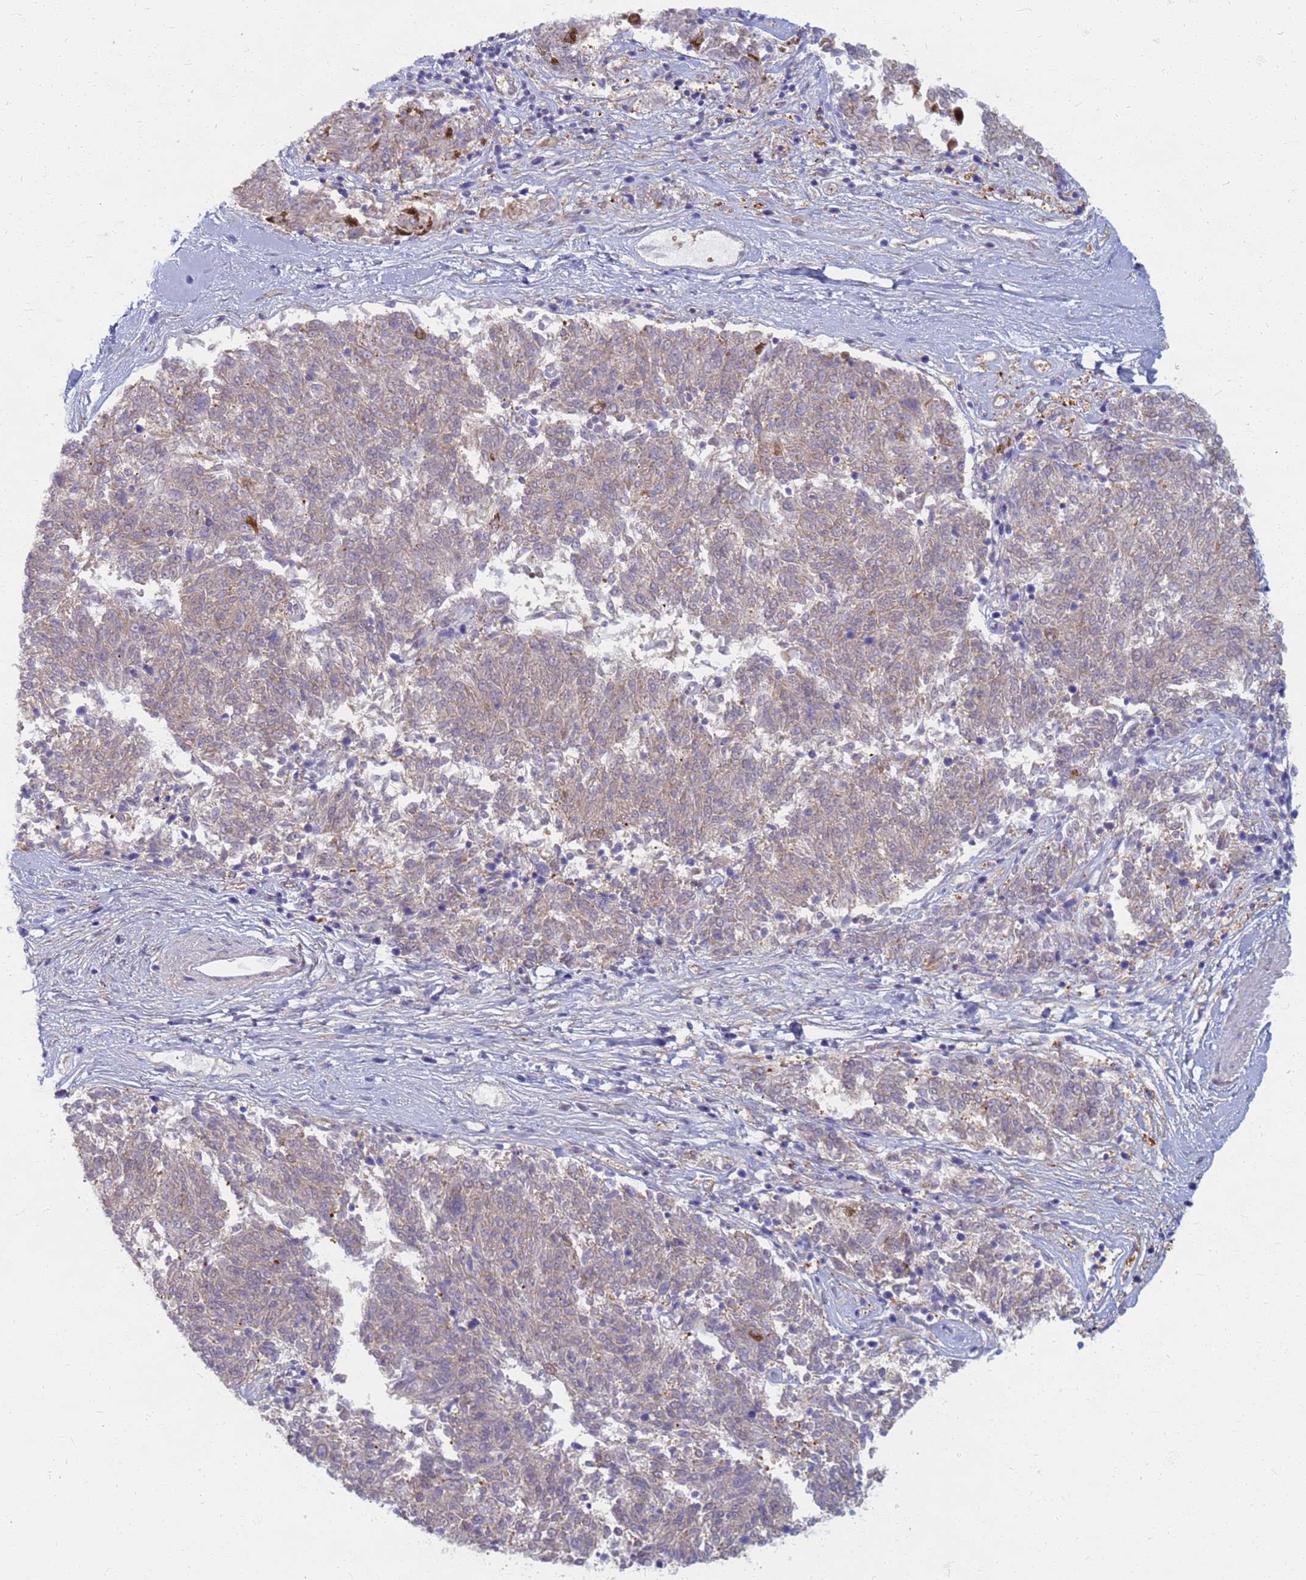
{"staining": {"intensity": "weak", "quantity": ">75%", "location": "cytoplasmic/membranous"}, "tissue": "melanoma", "cell_type": "Tumor cells", "image_type": "cancer", "snomed": [{"axis": "morphology", "description": "Malignant melanoma, NOS"}, {"axis": "topography", "description": "Skin"}], "caption": "This micrograph displays malignant melanoma stained with immunohistochemistry to label a protein in brown. The cytoplasmic/membranous of tumor cells show weak positivity for the protein. Nuclei are counter-stained blue.", "gene": "EEA1", "patient": {"sex": "female", "age": 72}}